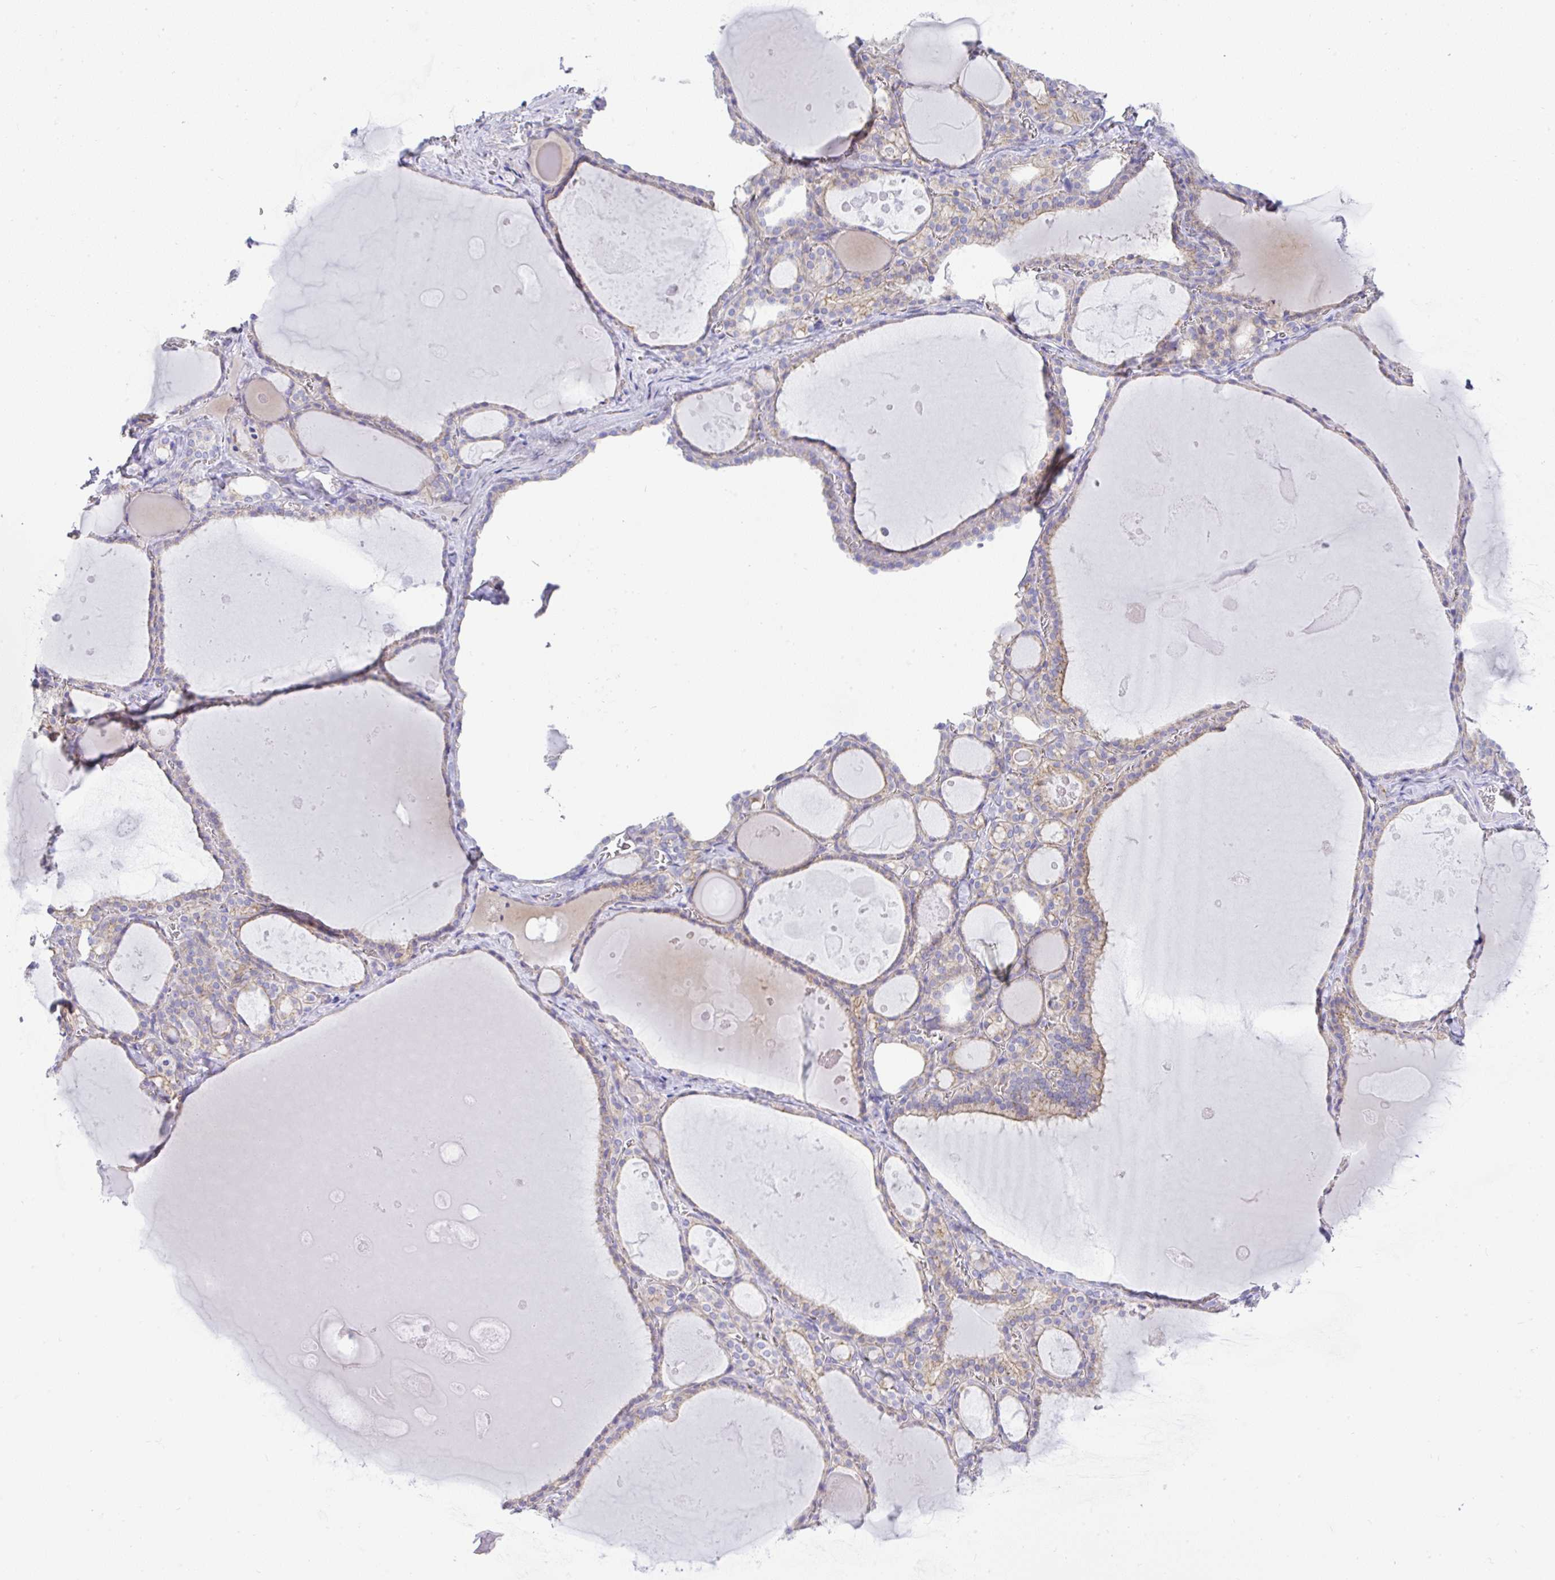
{"staining": {"intensity": "weak", "quantity": "25%-75%", "location": "cytoplasmic/membranous"}, "tissue": "thyroid gland", "cell_type": "Glandular cells", "image_type": "normal", "snomed": [{"axis": "morphology", "description": "Normal tissue, NOS"}, {"axis": "topography", "description": "Thyroid gland"}], "caption": "The micrograph reveals immunohistochemical staining of normal thyroid gland. There is weak cytoplasmic/membranous expression is seen in about 25%-75% of glandular cells.", "gene": "FAM177A1", "patient": {"sex": "male", "age": 56}}